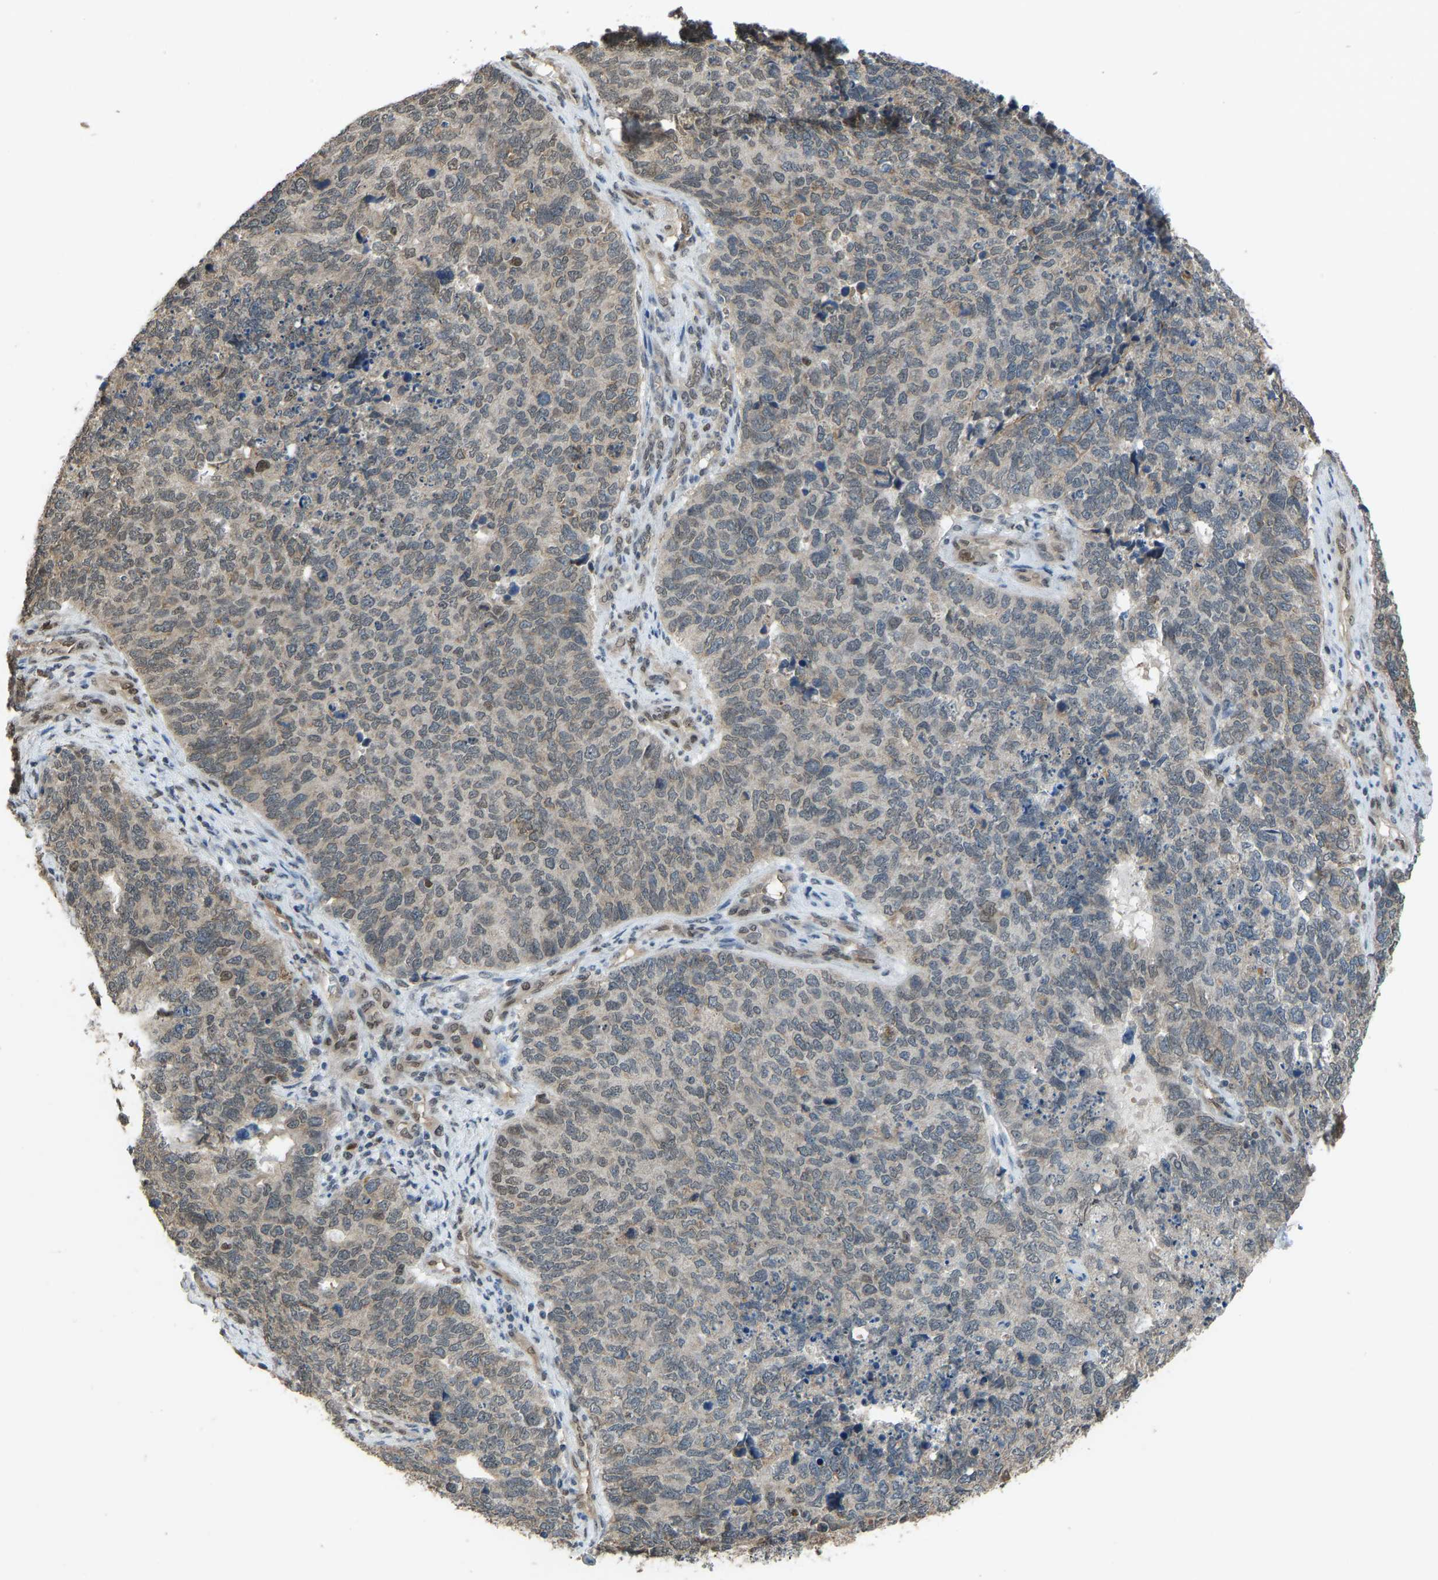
{"staining": {"intensity": "weak", "quantity": "<25%", "location": "nuclear"}, "tissue": "cervical cancer", "cell_type": "Tumor cells", "image_type": "cancer", "snomed": [{"axis": "morphology", "description": "Squamous cell carcinoma, NOS"}, {"axis": "topography", "description": "Cervix"}], "caption": "This micrograph is of squamous cell carcinoma (cervical) stained with IHC to label a protein in brown with the nuclei are counter-stained blue. There is no staining in tumor cells.", "gene": "KPNA6", "patient": {"sex": "female", "age": 63}}